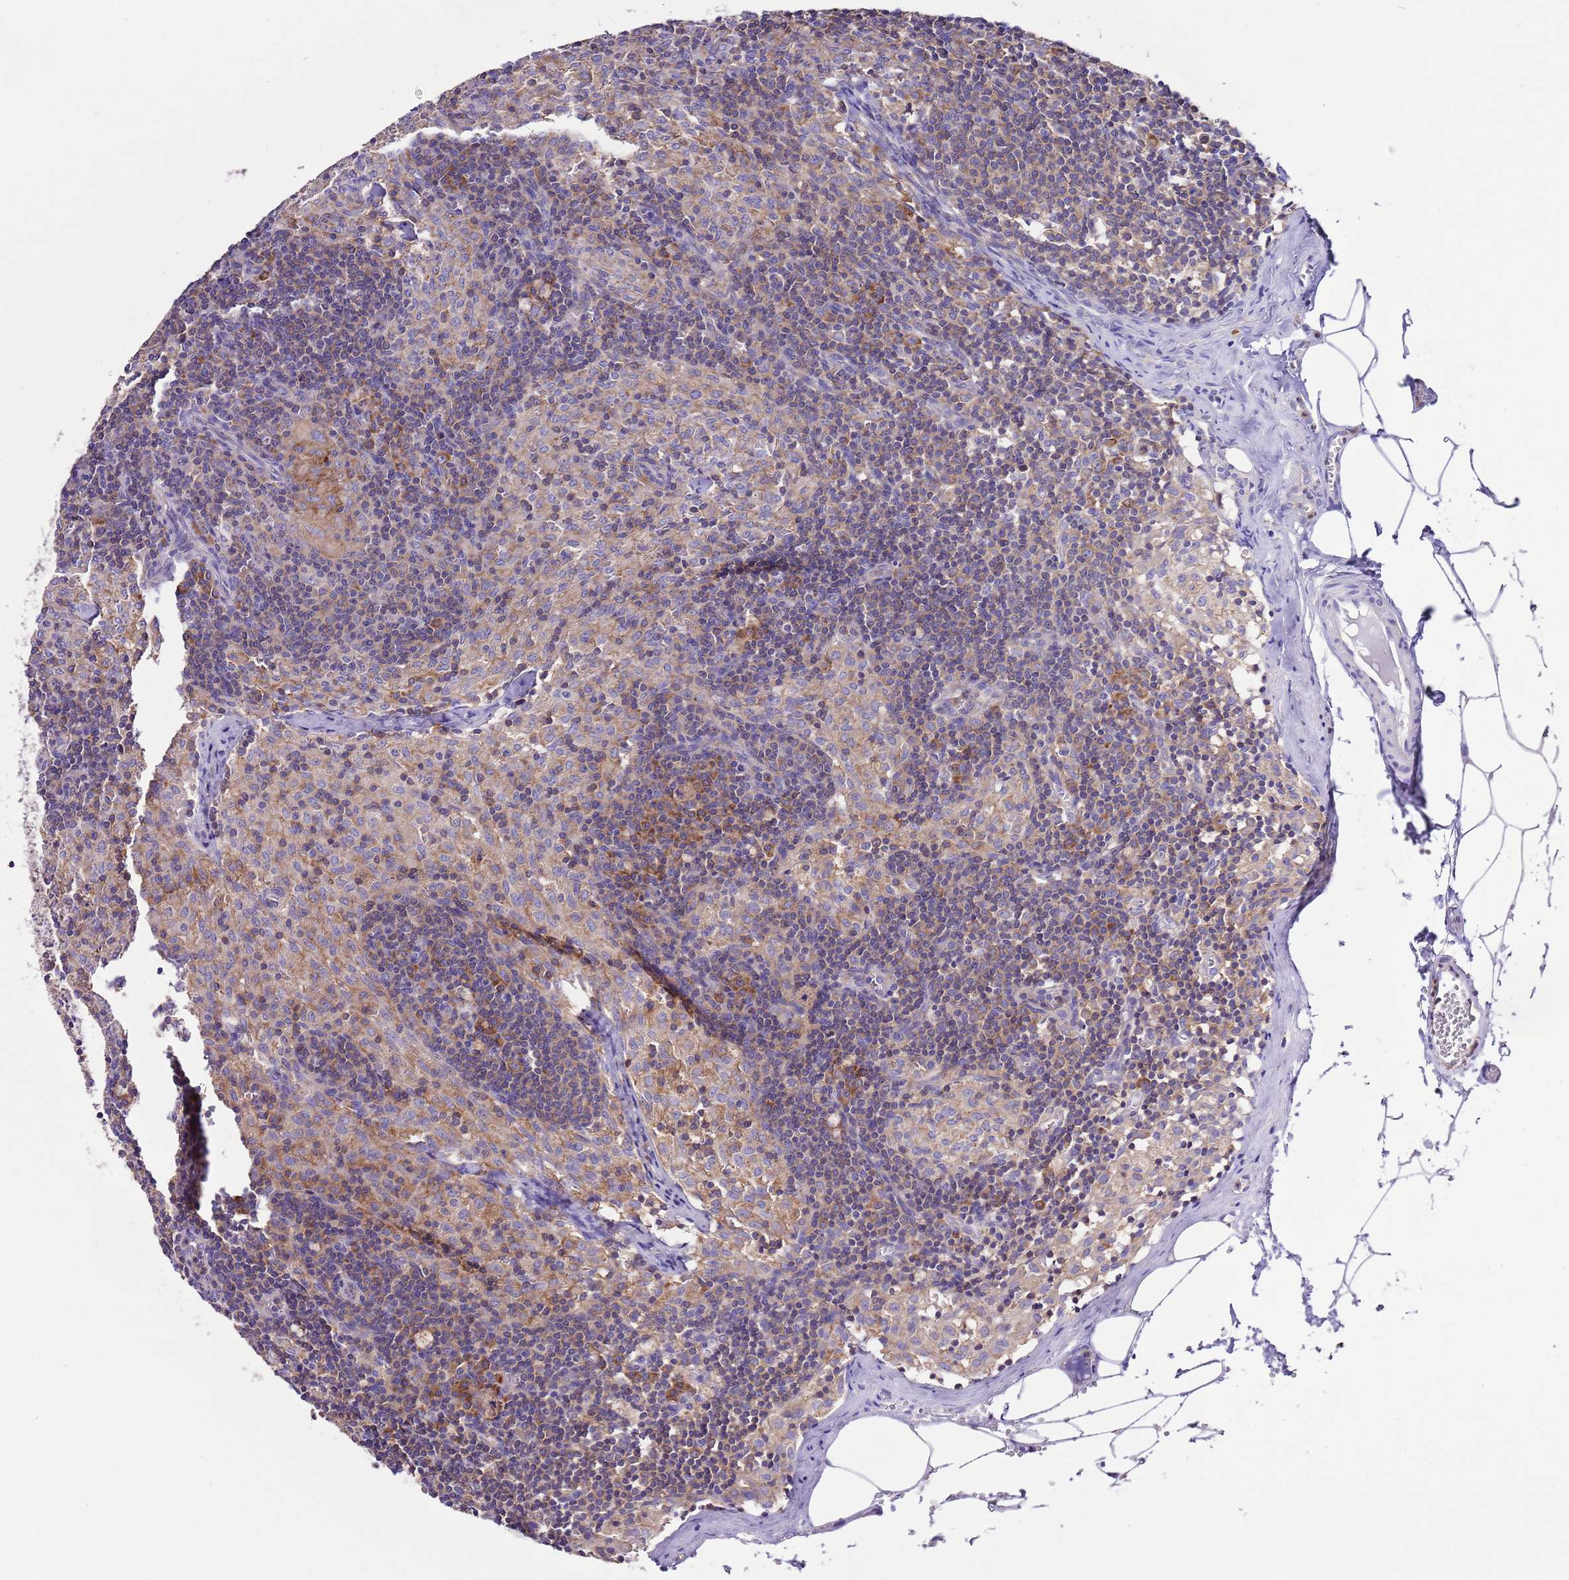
{"staining": {"intensity": "moderate", "quantity": ">75%", "location": "cytoplasmic/membranous"}, "tissue": "lymph node", "cell_type": "Germinal center cells", "image_type": "normal", "snomed": [{"axis": "morphology", "description": "Normal tissue, NOS"}, {"axis": "topography", "description": "Lymph node"}], "caption": "Protein staining by immunohistochemistry displays moderate cytoplasmic/membranous staining in about >75% of germinal center cells in benign lymph node.", "gene": "RPS10", "patient": {"sex": "female", "age": 42}}